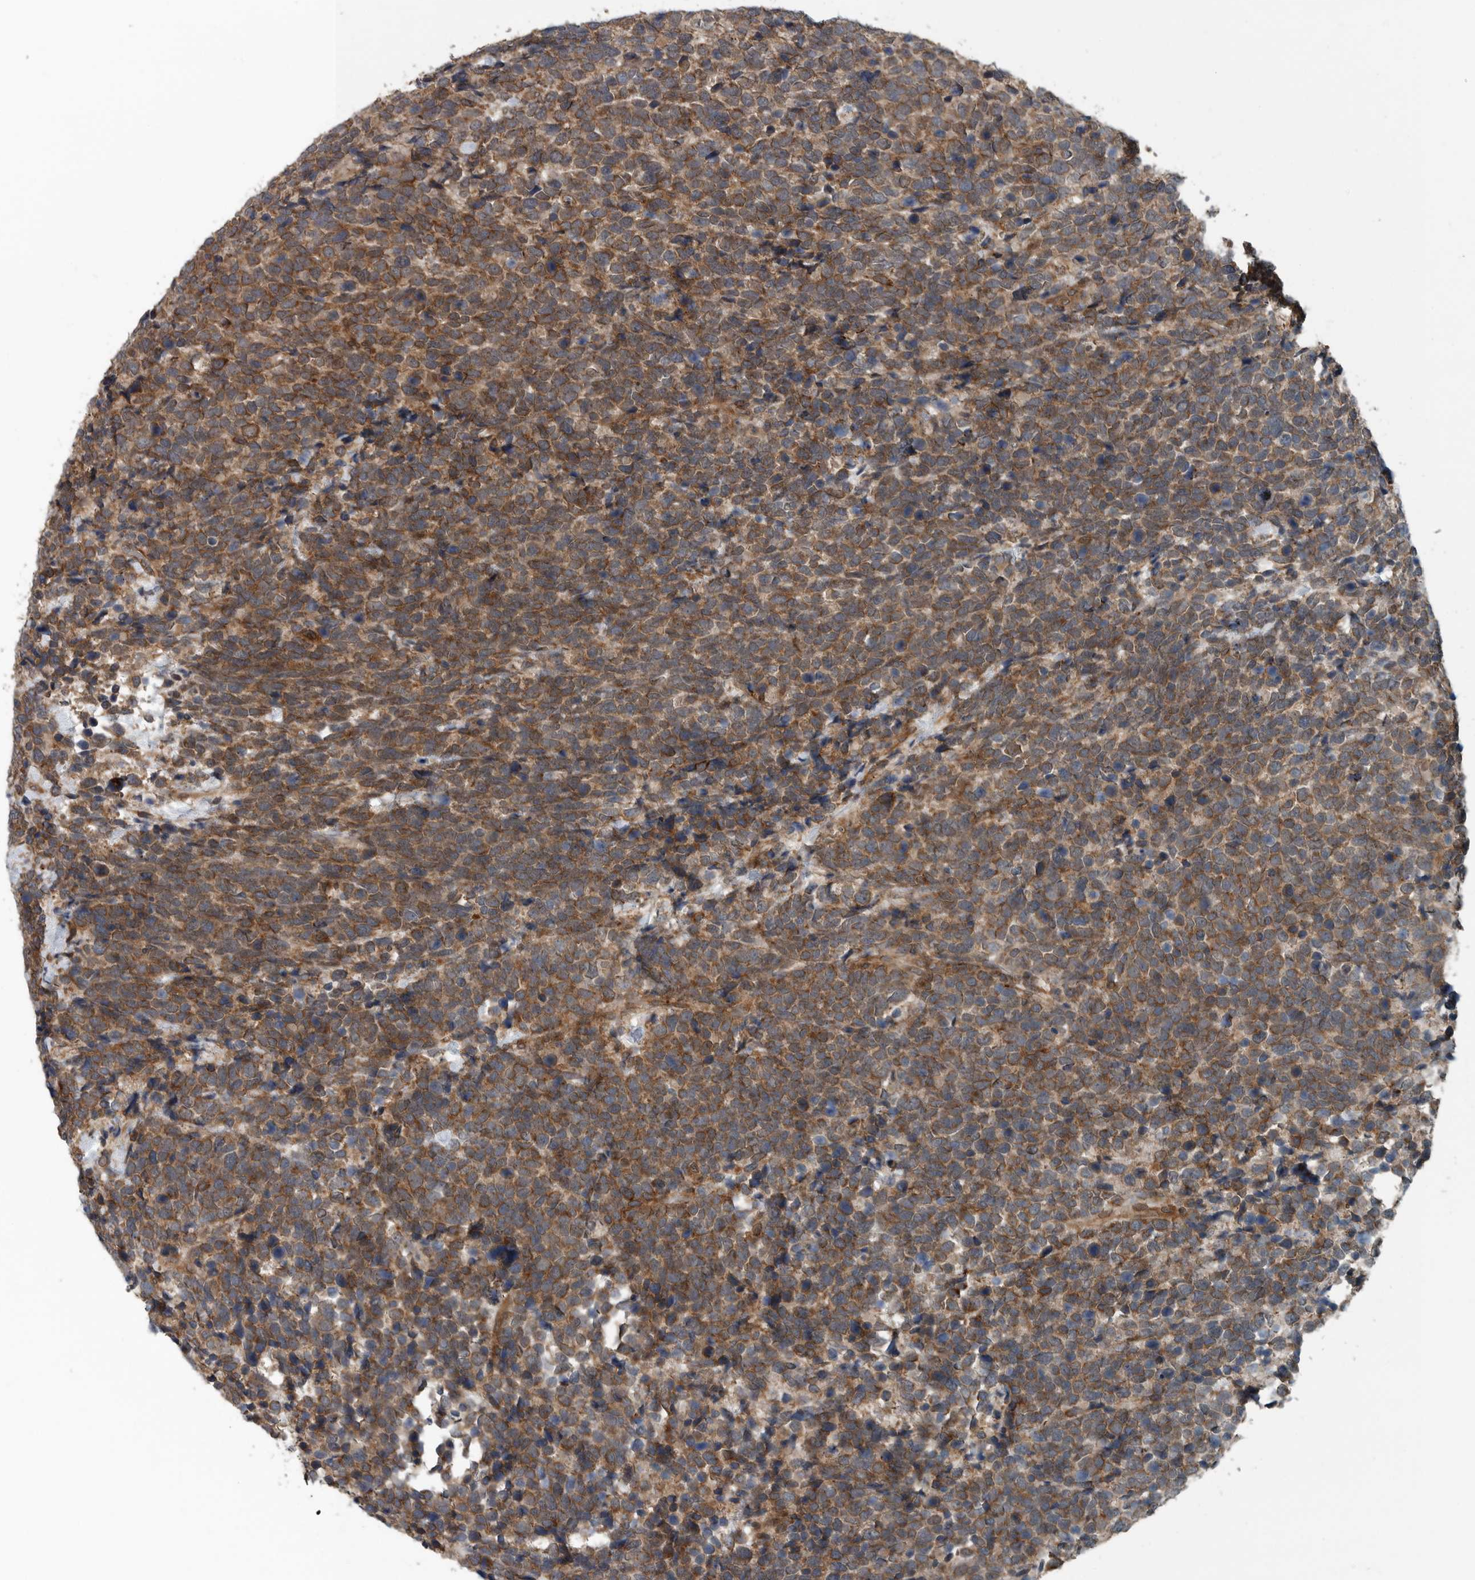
{"staining": {"intensity": "moderate", "quantity": ">75%", "location": "cytoplasmic/membranous"}, "tissue": "urothelial cancer", "cell_type": "Tumor cells", "image_type": "cancer", "snomed": [{"axis": "morphology", "description": "Urothelial carcinoma, High grade"}, {"axis": "topography", "description": "Urinary bladder"}], "caption": "A brown stain labels moderate cytoplasmic/membranous staining of a protein in human high-grade urothelial carcinoma tumor cells. Using DAB (3,3'-diaminobenzidine) (brown) and hematoxylin (blue) stains, captured at high magnification using brightfield microscopy.", "gene": "AMFR", "patient": {"sex": "female", "age": 82}}